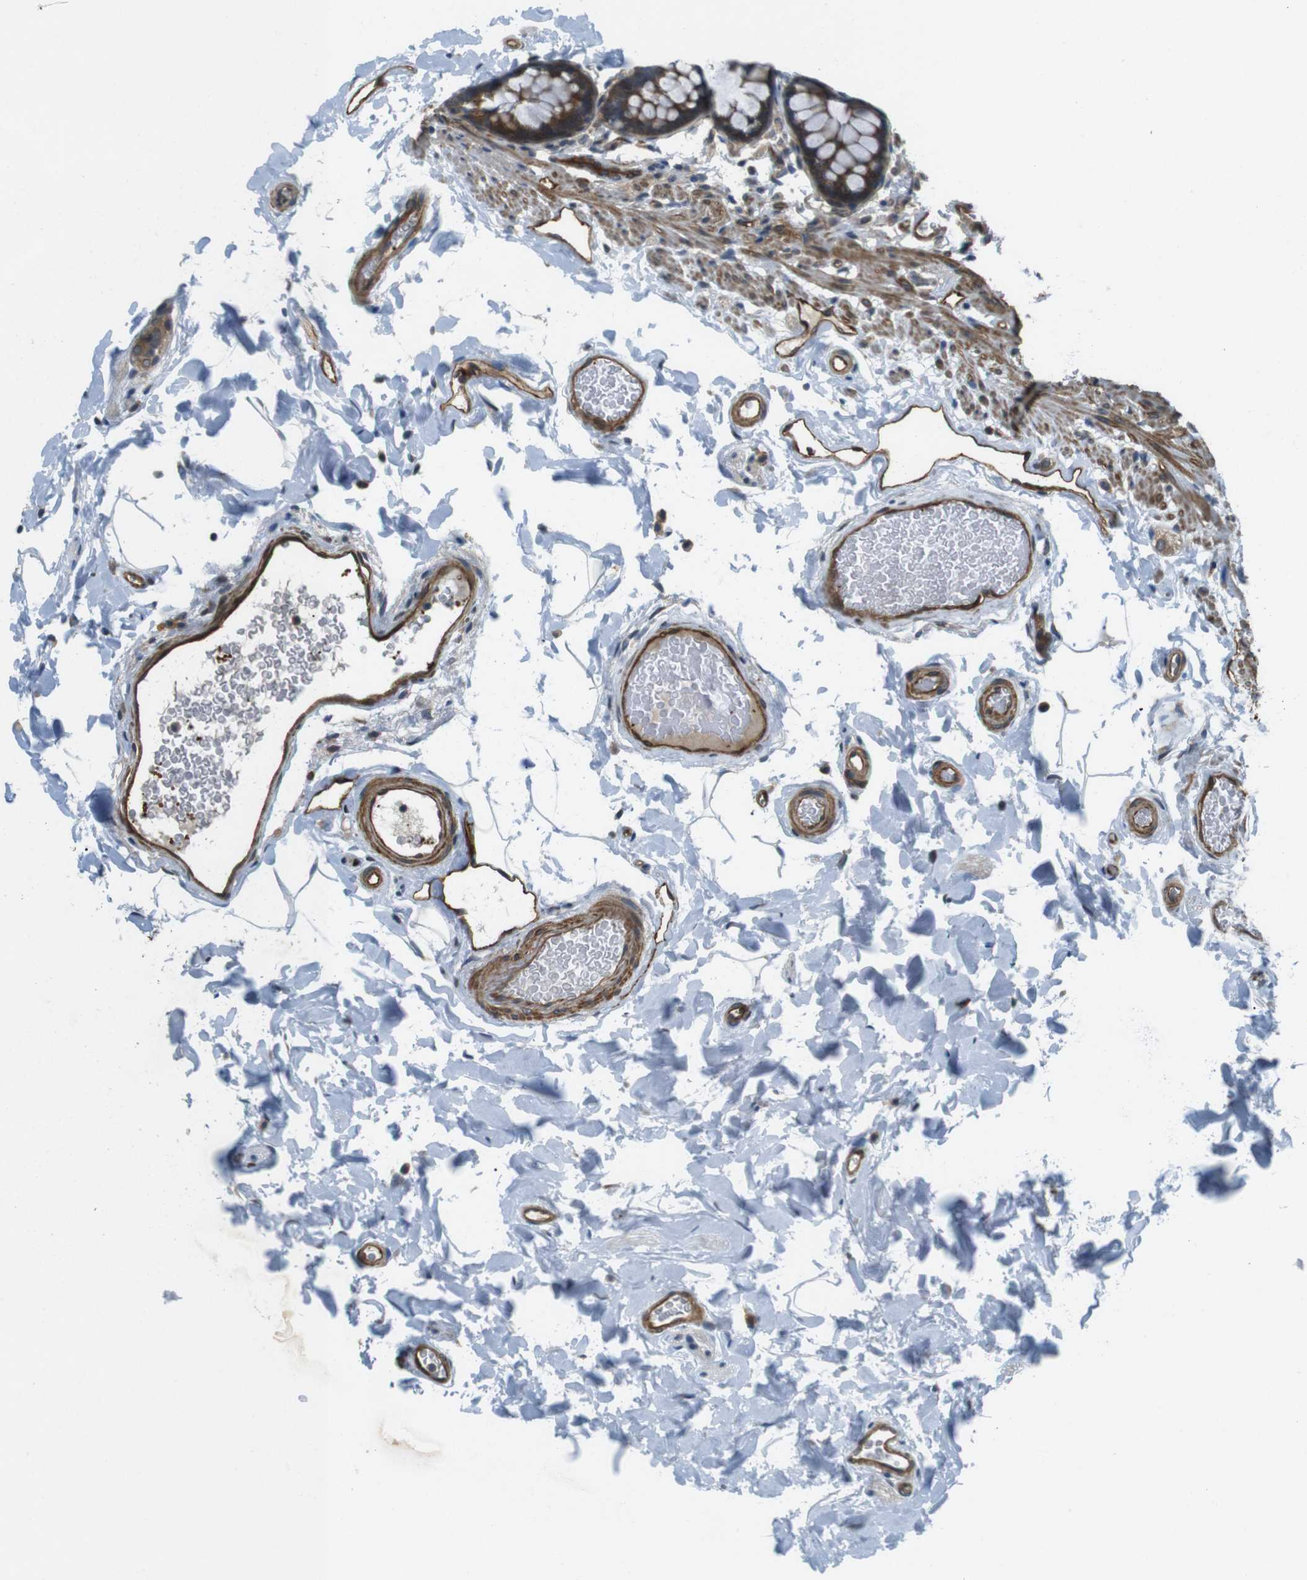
{"staining": {"intensity": "moderate", "quantity": ">75%", "location": "cytoplasmic/membranous"}, "tissue": "colon", "cell_type": "Endothelial cells", "image_type": "normal", "snomed": [{"axis": "morphology", "description": "Normal tissue, NOS"}, {"axis": "topography", "description": "Colon"}], "caption": "A brown stain highlights moderate cytoplasmic/membranous positivity of a protein in endothelial cells of unremarkable colon. The staining is performed using DAB (3,3'-diaminobenzidine) brown chromogen to label protein expression. The nuclei are counter-stained blue using hematoxylin.", "gene": "TSC1", "patient": {"sex": "female", "age": 80}}